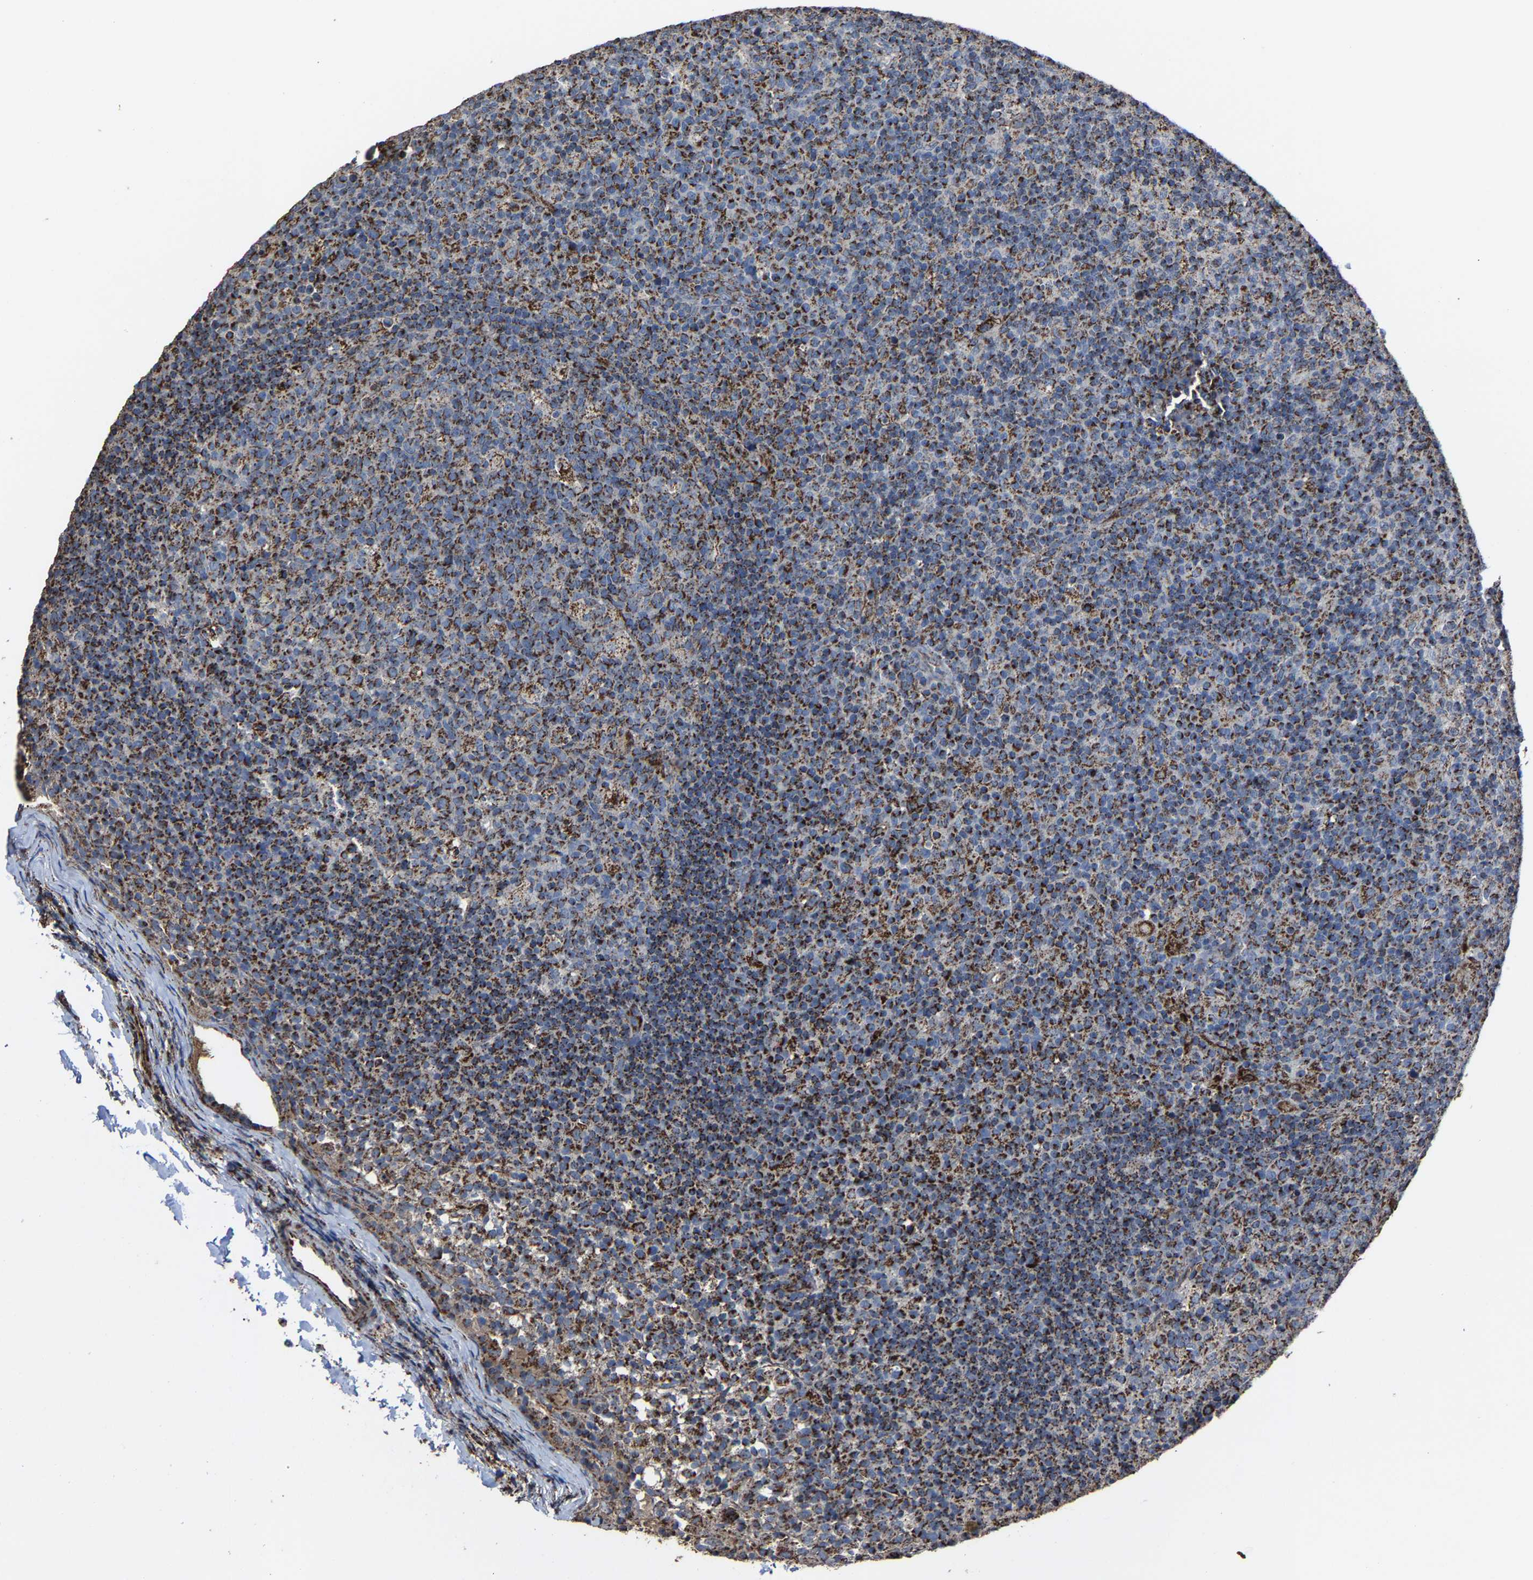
{"staining": {"intensity": "strong", "quantity": ">75%", "location": "cytoplasmic/membranous"}, "tissue": "lymph node", "cell_type": "Germinal center cells", "image_type": "normal", "snomed": [{"axis": "morphology", "description": "Normal tissue, NOS"}, {"axis": "morphology", "description": "Inflammation, NOS"}, {"axis": "topography", "description": "Lymph node"}], "caption": "Immunohistochemical staining of benign human lymph node reveals strong cytoplasmic/membranous protein staining in approximately >75% of germinal center cells. The staining was performed using DAB (3,3'-diaminobenzidine) to visualize the protein expression in brown, while the nuclei were stained in blue with hematoxylin (Magnification: 20x).", "gene": "NDUFV3", "patient": {"sex": "male", "age": 55}}